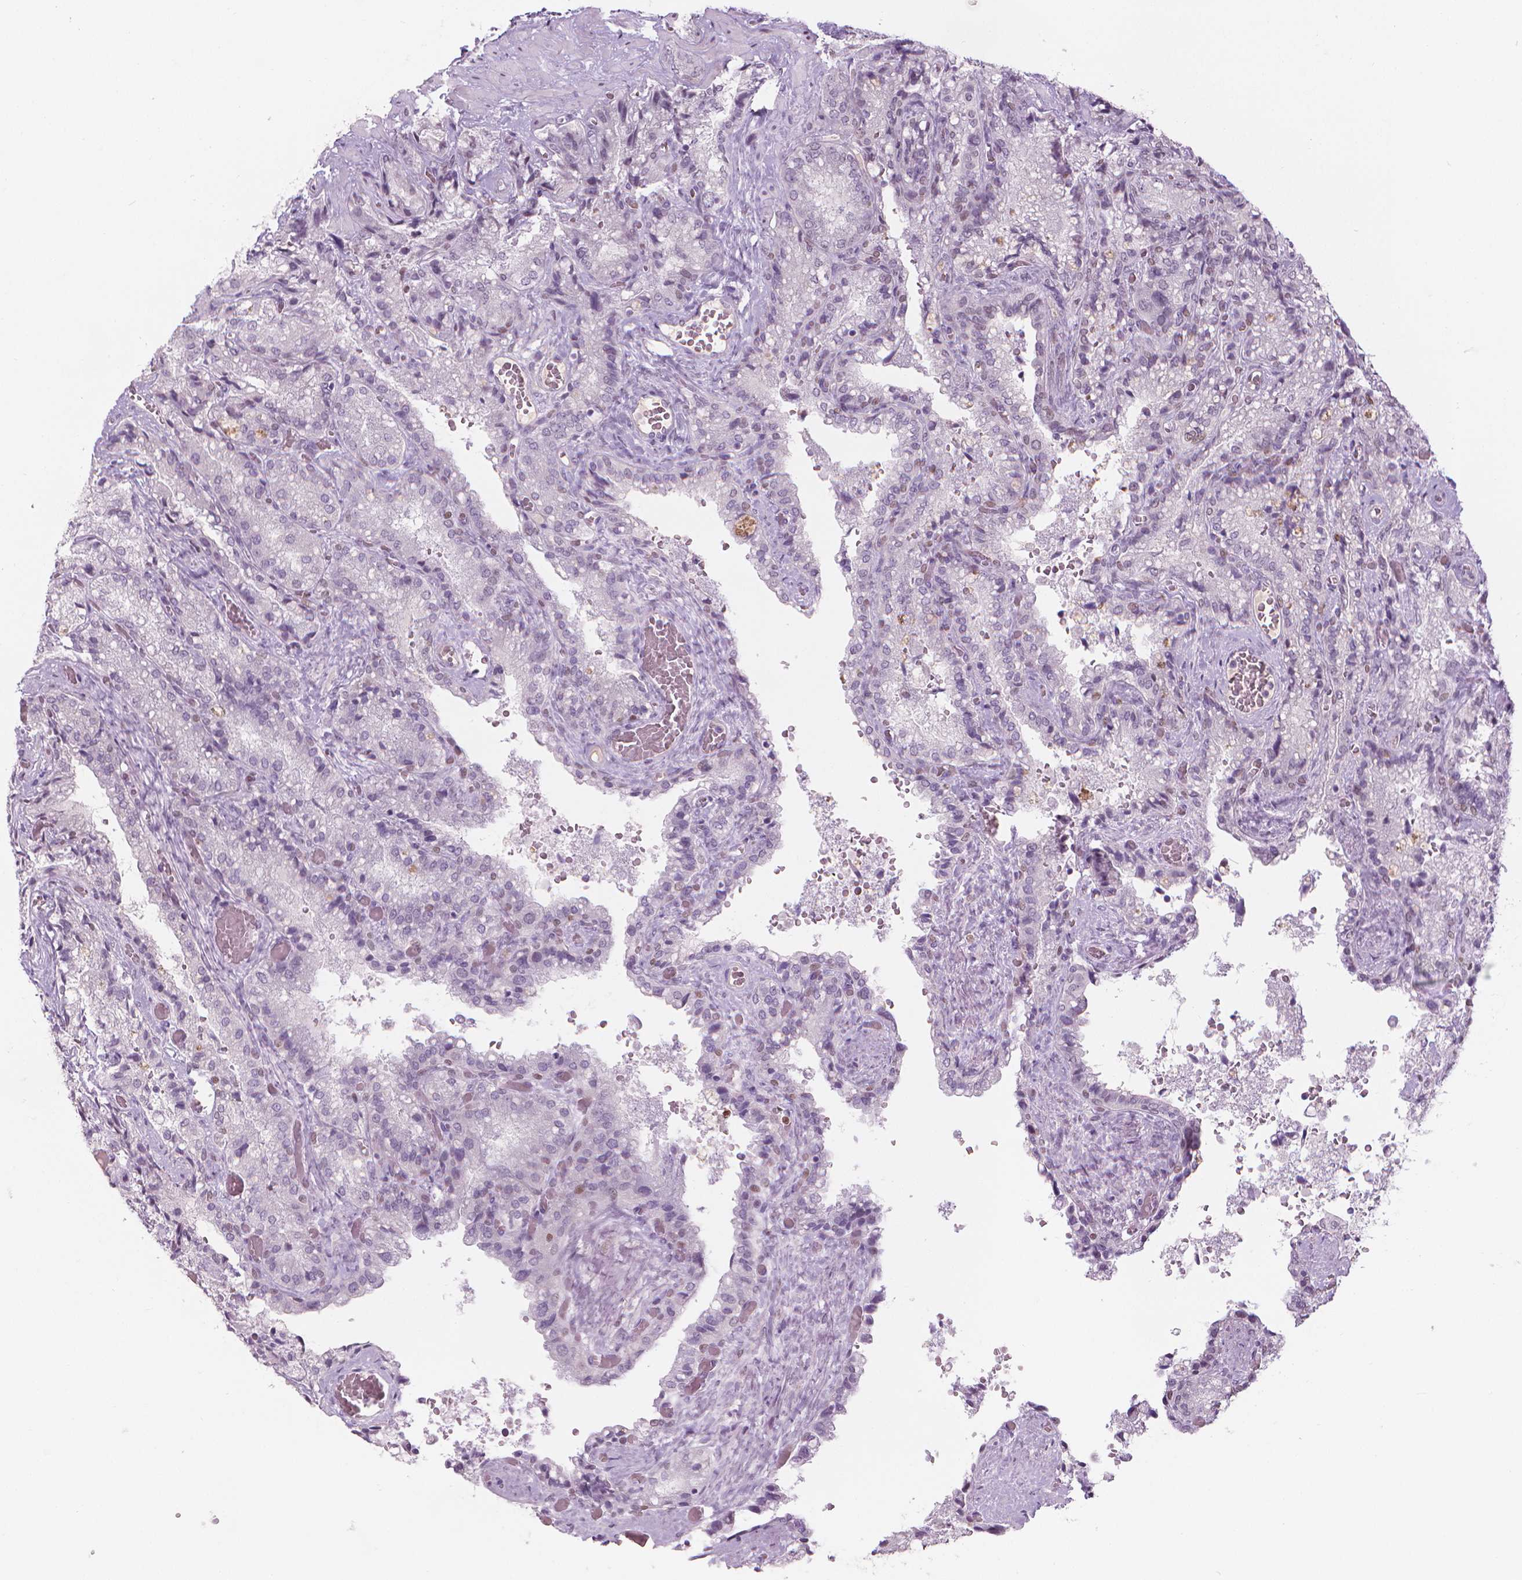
{"staining": {"intensity": "negative", "quantity": "none", "location": "none"}, "tissue": "seminal vesicle", "cell_type": "Glandular cells", "image_type": "normal", "snomed": [{"axis": "morphology", "description": "Normal tissue, NOS"}, {"axis": "topography", "description": "Seminal veicle"}], "caption": "High power microscopy image of an immunohistochemistry (IHC) micrograph of unremarkable seminal vesicle, revealing no significant staining in glandular cells. (Stains: DAB (3,3'-diaminobenzidine) immunohistochemistry (IHC) with hematoxylin counter stain, Microscopy: brightfield microscopy at high magnification).", "gene": "CDKN1C", "patient": {"sex": "male", "age": 57}}